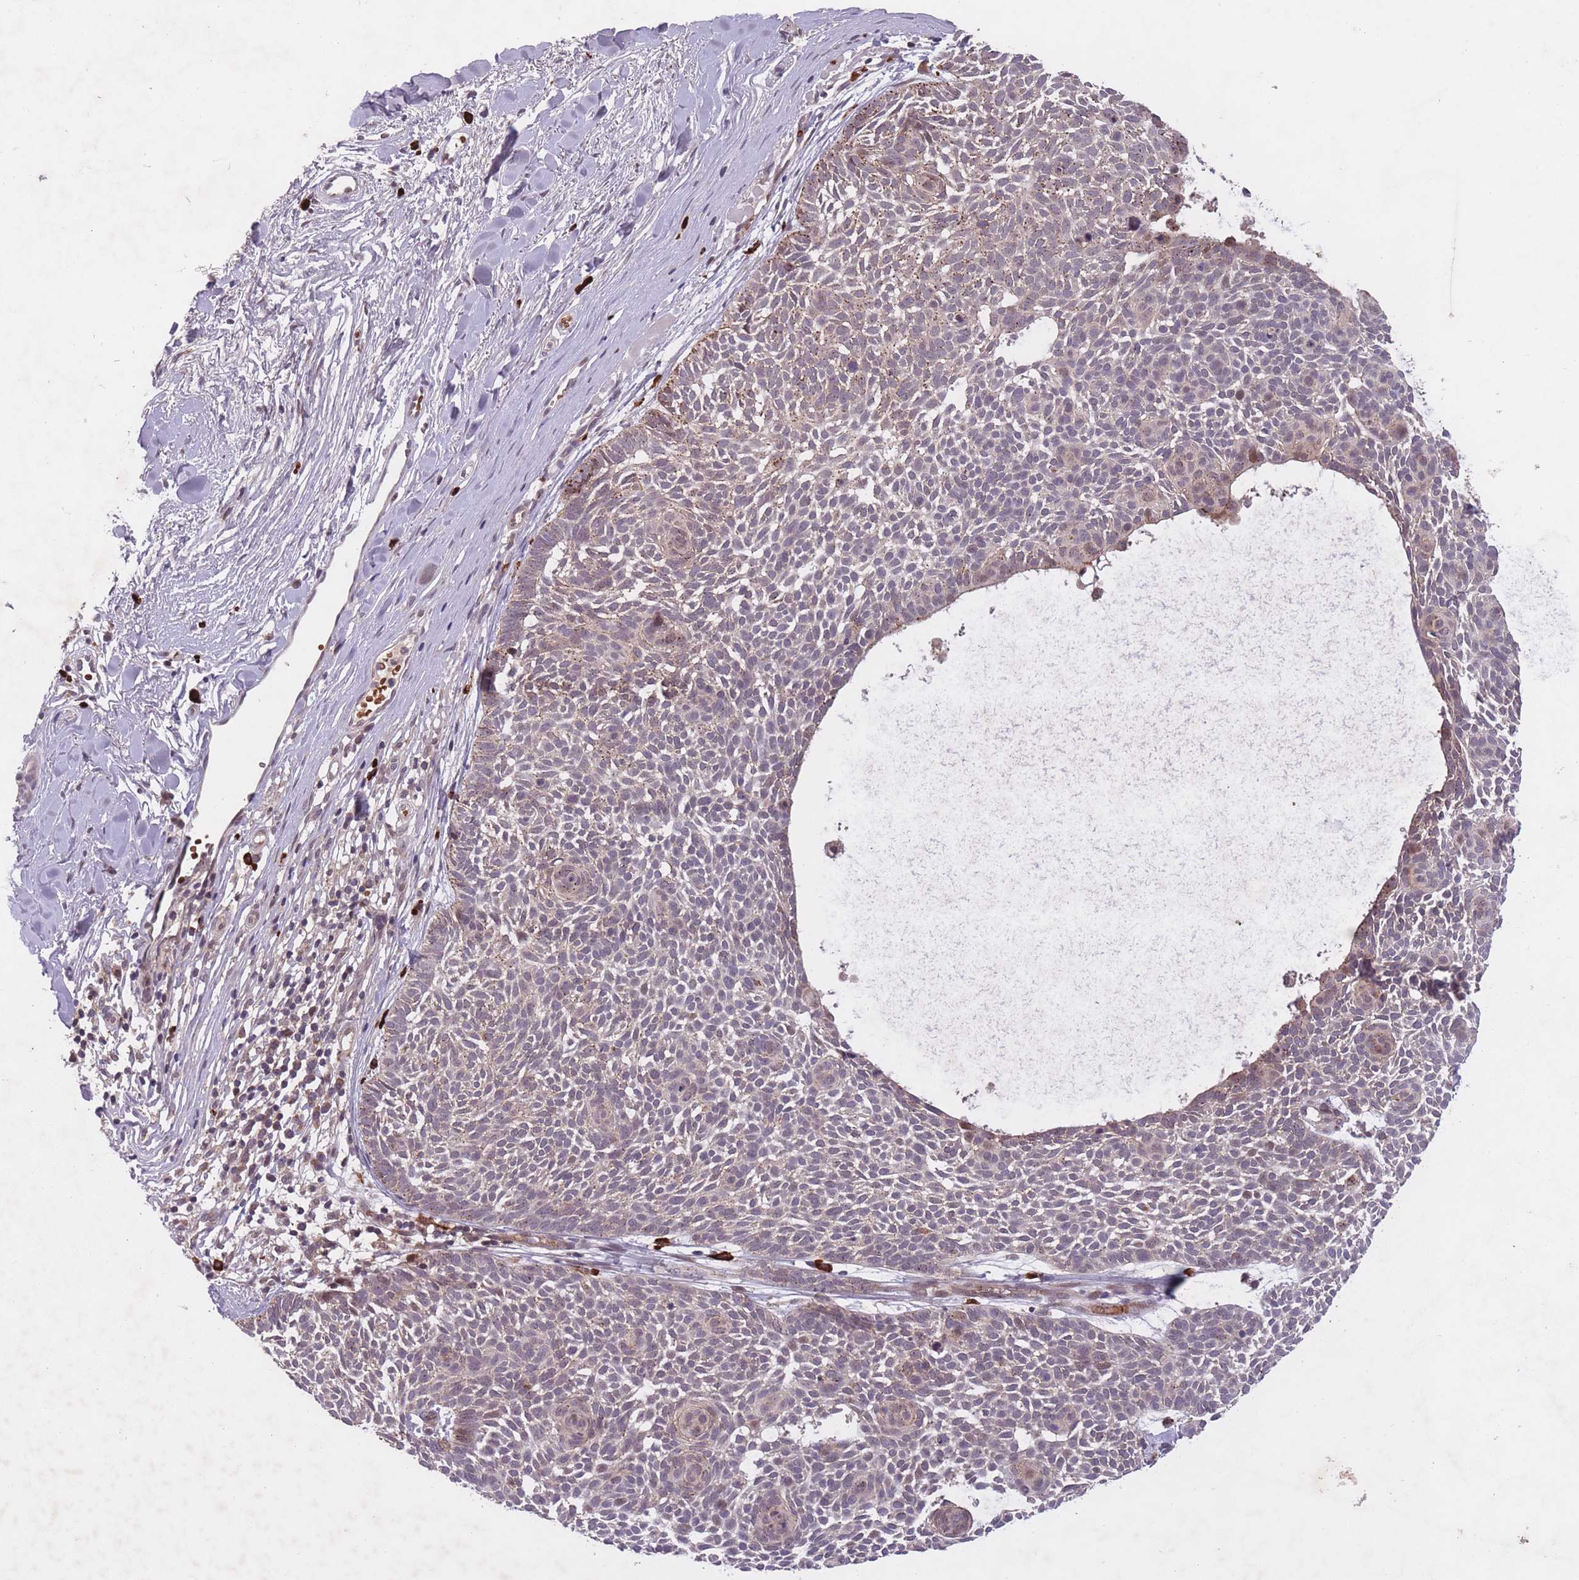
{"staining": {"intensity": "moderate", "quantity": "<25%", "location": "cytoplasmic/membranous"}, "tissue": "skin cancer", "cell_type": "Tumor cells", "image_type": "cancer", "snomed": [{"axis": "morphology", "description": "Basal cell carcinoma"}, {"axis": "topography", "description": "Skin"}], "caption": "This is an image of immunohistochemistry (IHC) staining of skin cancer (basal cell carcinoma), which shows moderate positivity in the cytoplasmic/membranous of tumor cells.", "gene": "SECTM1", "patient": {"sex": "male", "age": 61}}